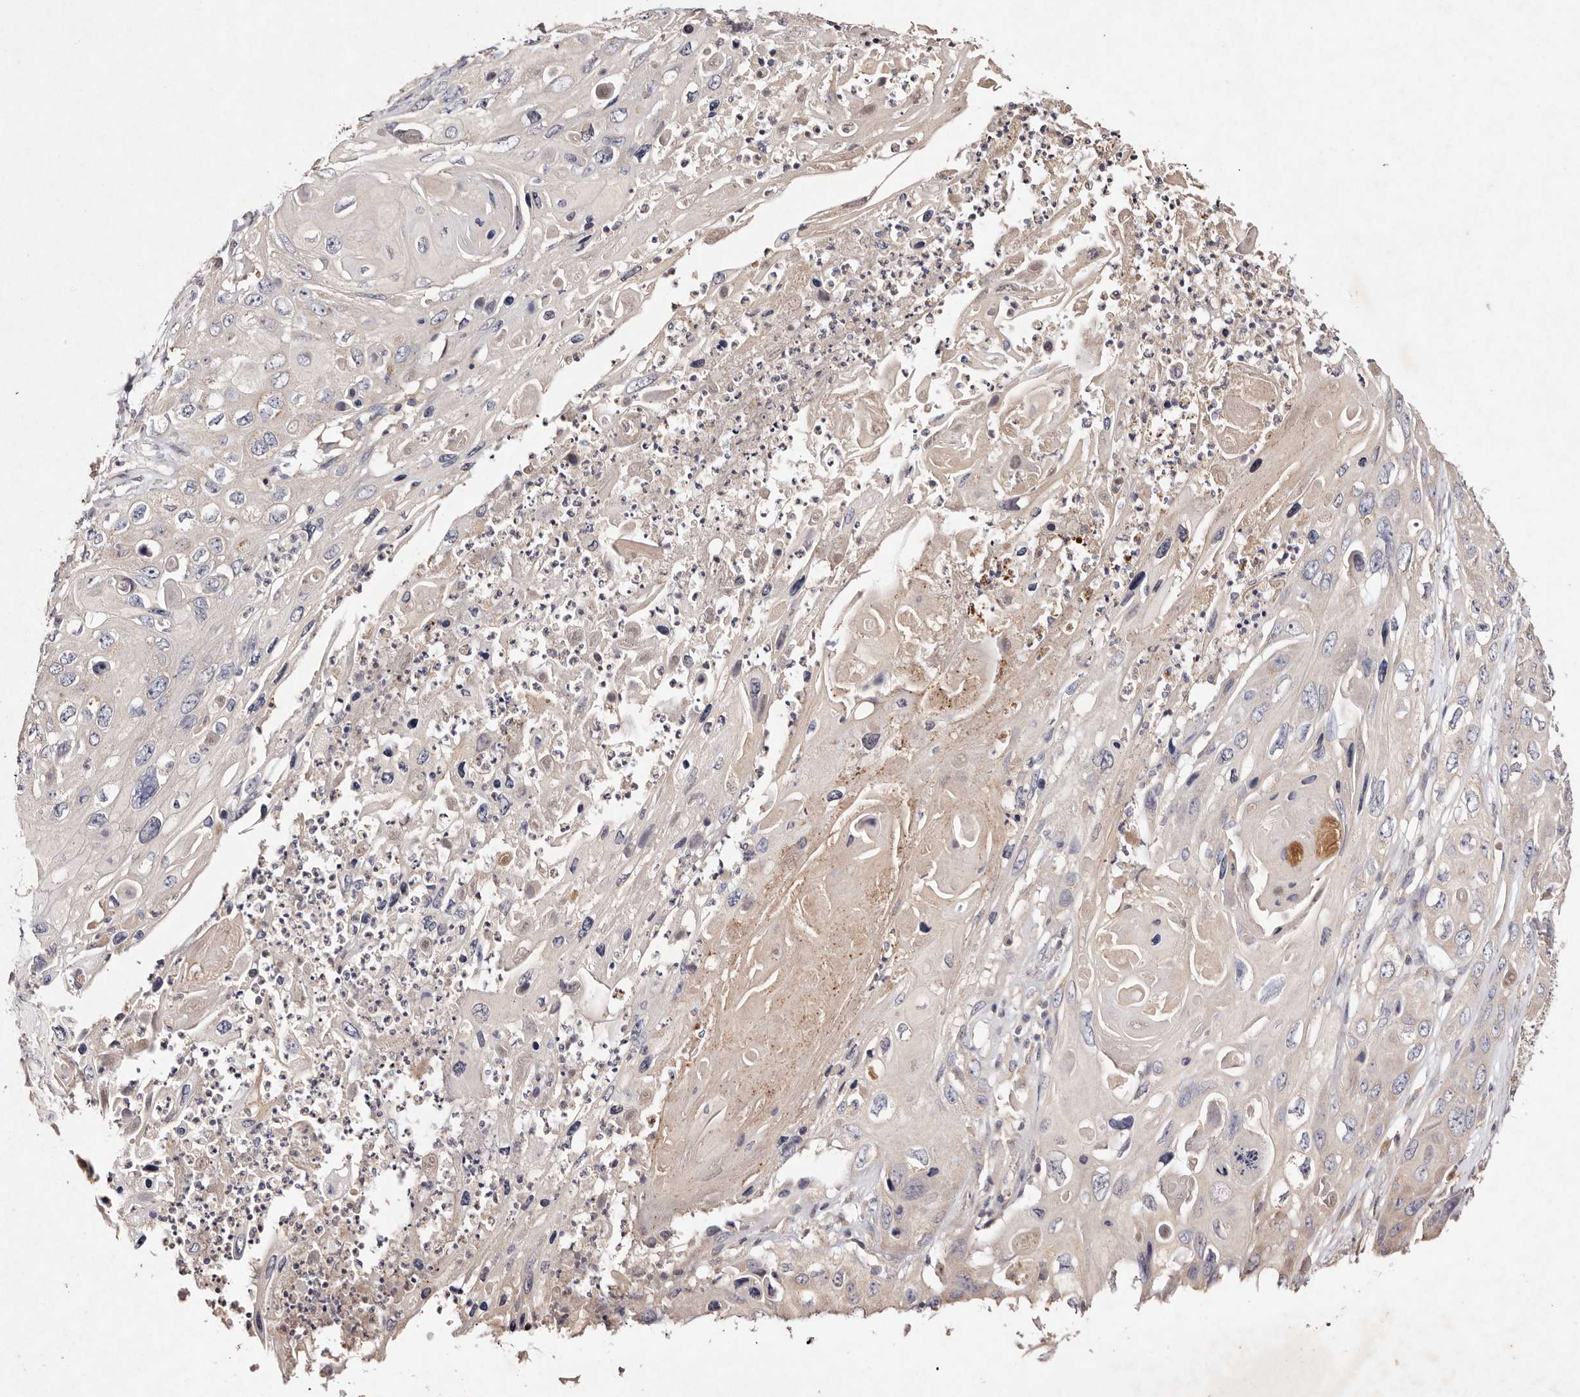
{"staining": {"intensity": "negative", "quantity": "none", "location": "none"}, "tissue": "skin cancer", "cell_type": "Tumor cells", "image_type": "cancer", "snomed": [{"axis": "morphology", "description": "Squamous cell carcinoma, NOS"}, {"axis": "topography", "description": "Skin"}], "caption": "IHC of human squamous cell carcinoma (skin) shows no expression in tumor cells.", "gene": "TSC2", "patient": {"sex": "male", "age": 55}}